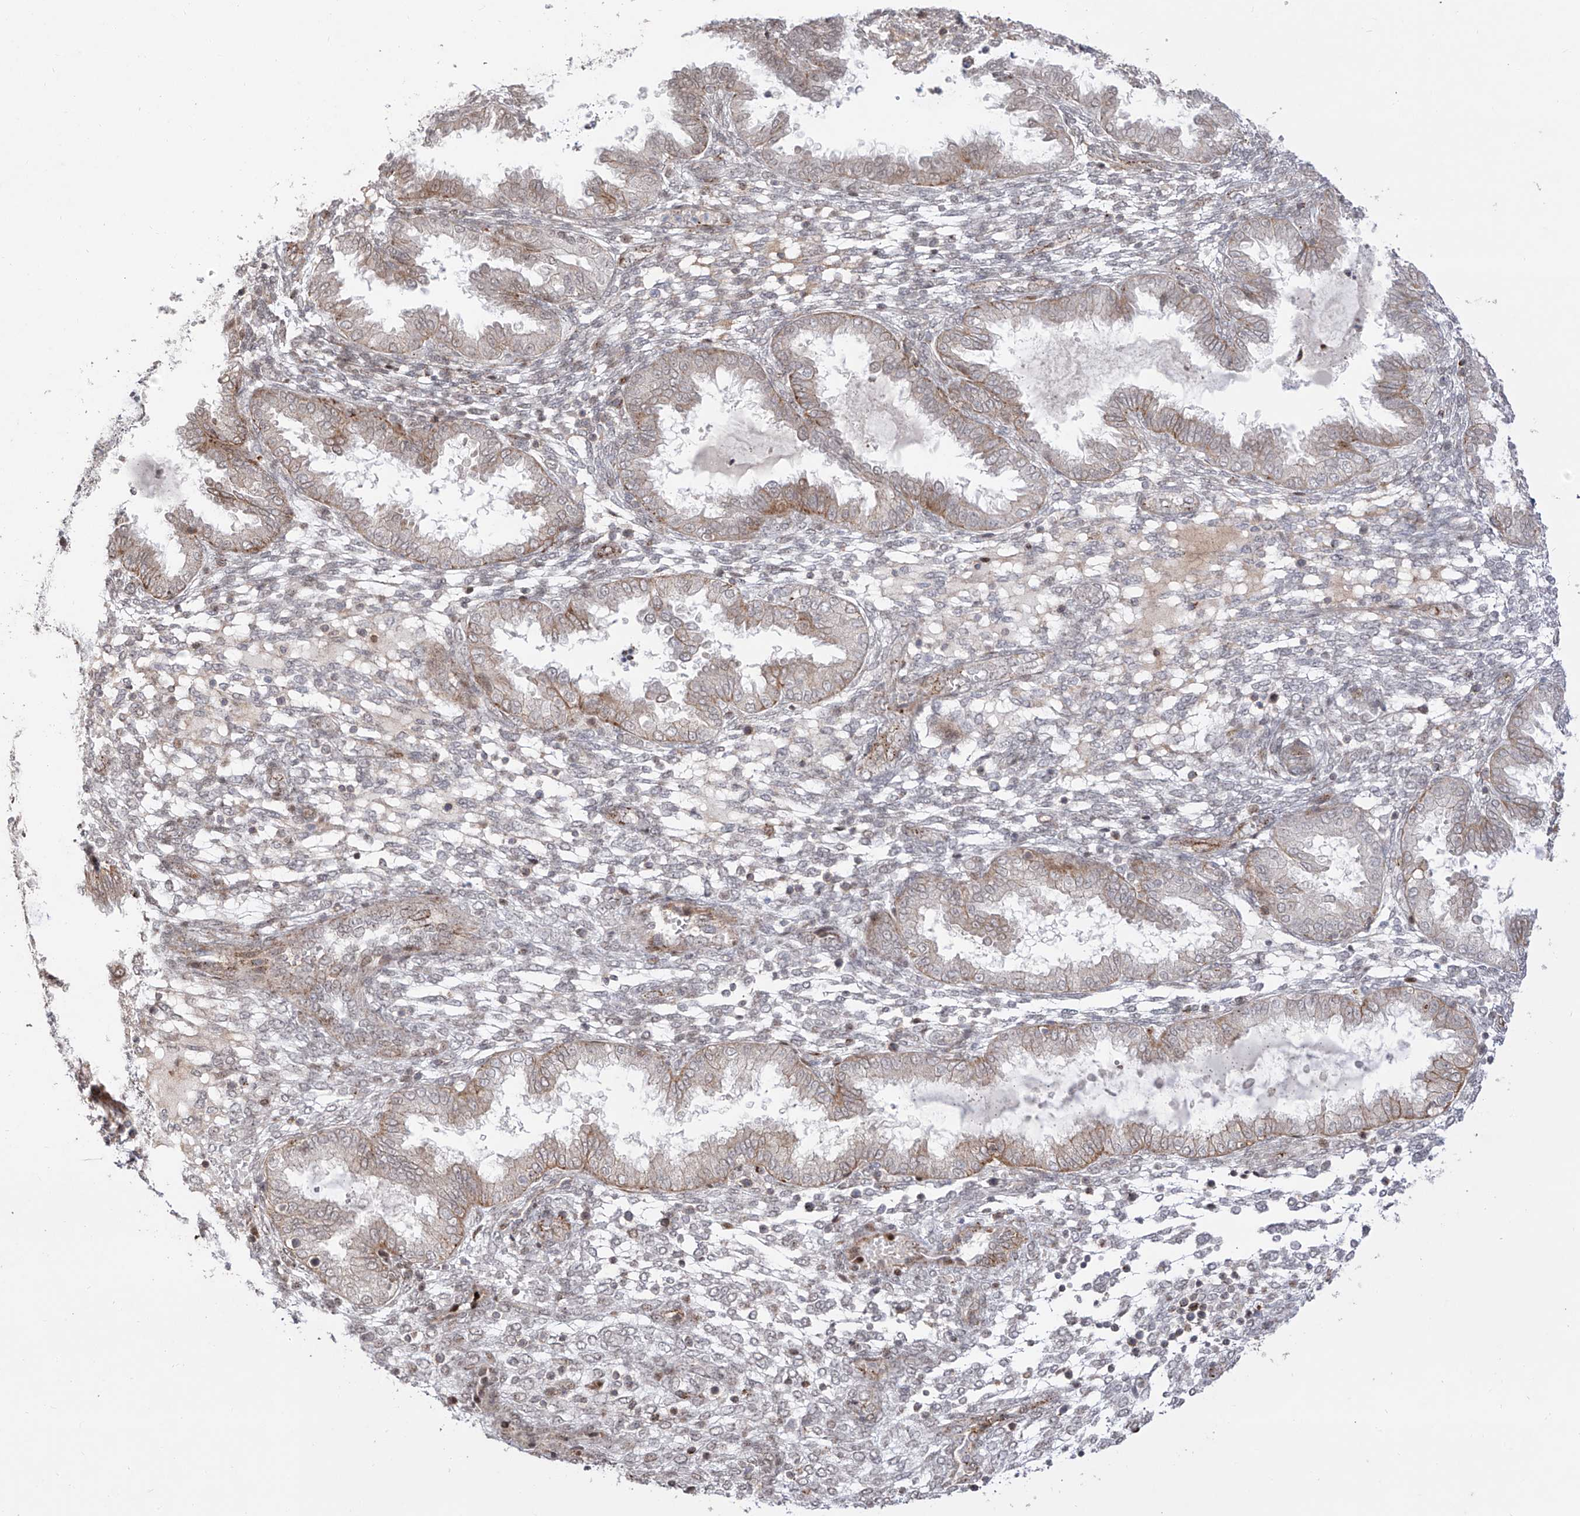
{"staining": {"intensity": "weak", "quantity": "<25%", "location": "cytoplasmic/membranous,nuclear"}, "tissue": "endometrium", "cell_type": "Cells in endometrial stroma", "image_type": "normal", "snomed": [{"axis": "morphology", "description": "Normal tissue, NOS"}, {"axis": "topography", "description": "Endometrium"}], "caption": "A high-resolution micrograph shows IHC staining of benign endometrium, which exhibits no significant staining in cells in endometrial stroma.", "gene": "ZNF180", "patient": {"sex": "female", "age": 33}}